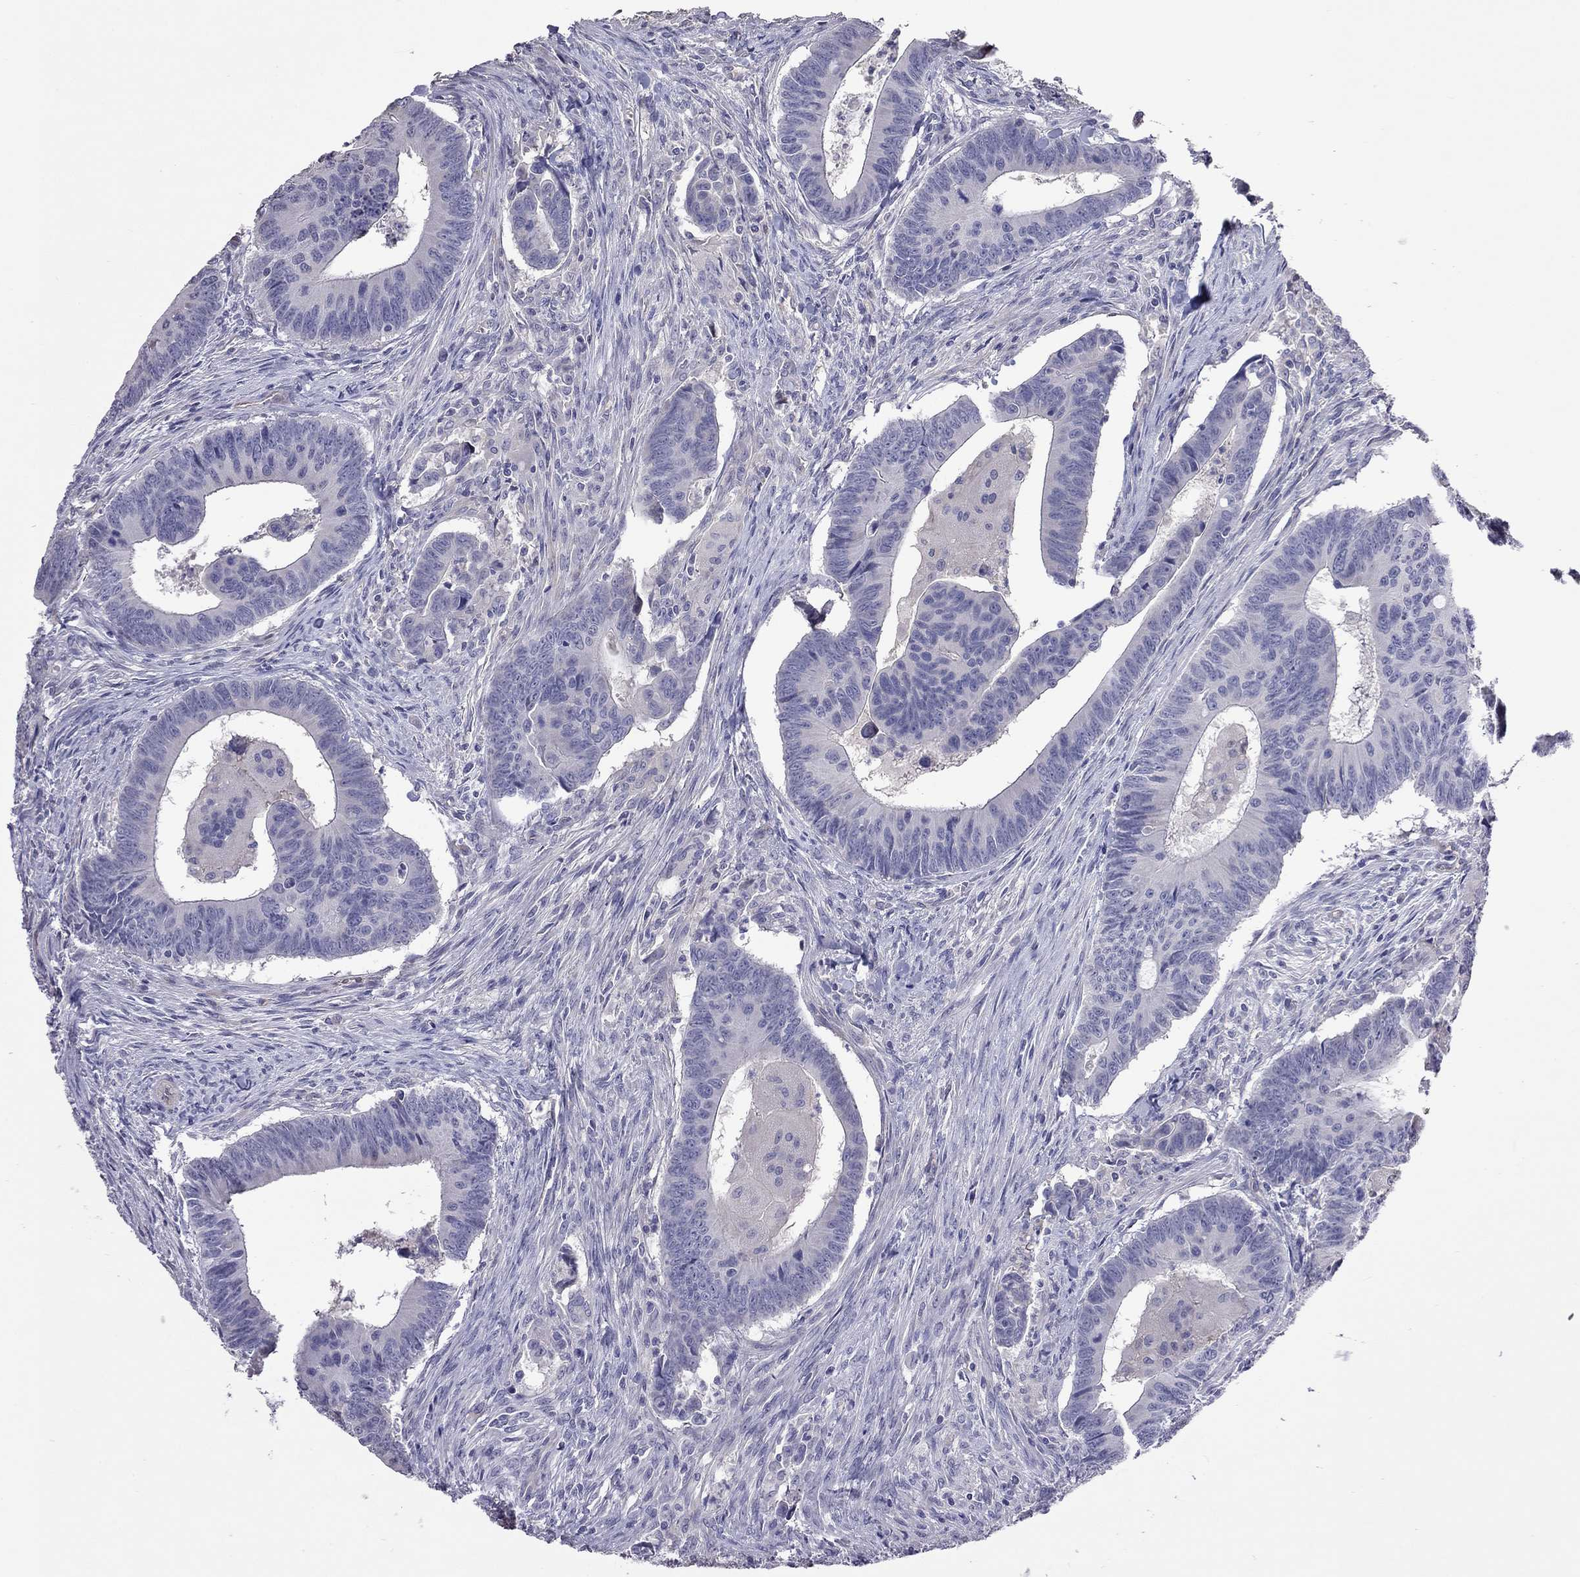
{"staining": {"intensity": "negative", "quantity": "none", "location": "none"}, "tissue": "colorectal cancer", "cell_type": "Tumor cells", "image_type": "cancer", "snomed": [{"axis": "morphology", "description": "Adenocarcinoma, NOS"}, {"axis": "topography", "description": "Rectum"}], "caption": "Immunohistochemistry (IHC) image of adenocarcinoma (colorectal) stained for a protein (brown), which demonstrates no staining in tumor cells.", "gene": "FEZ1", "patient": {"sex": "male", "age": 67}}